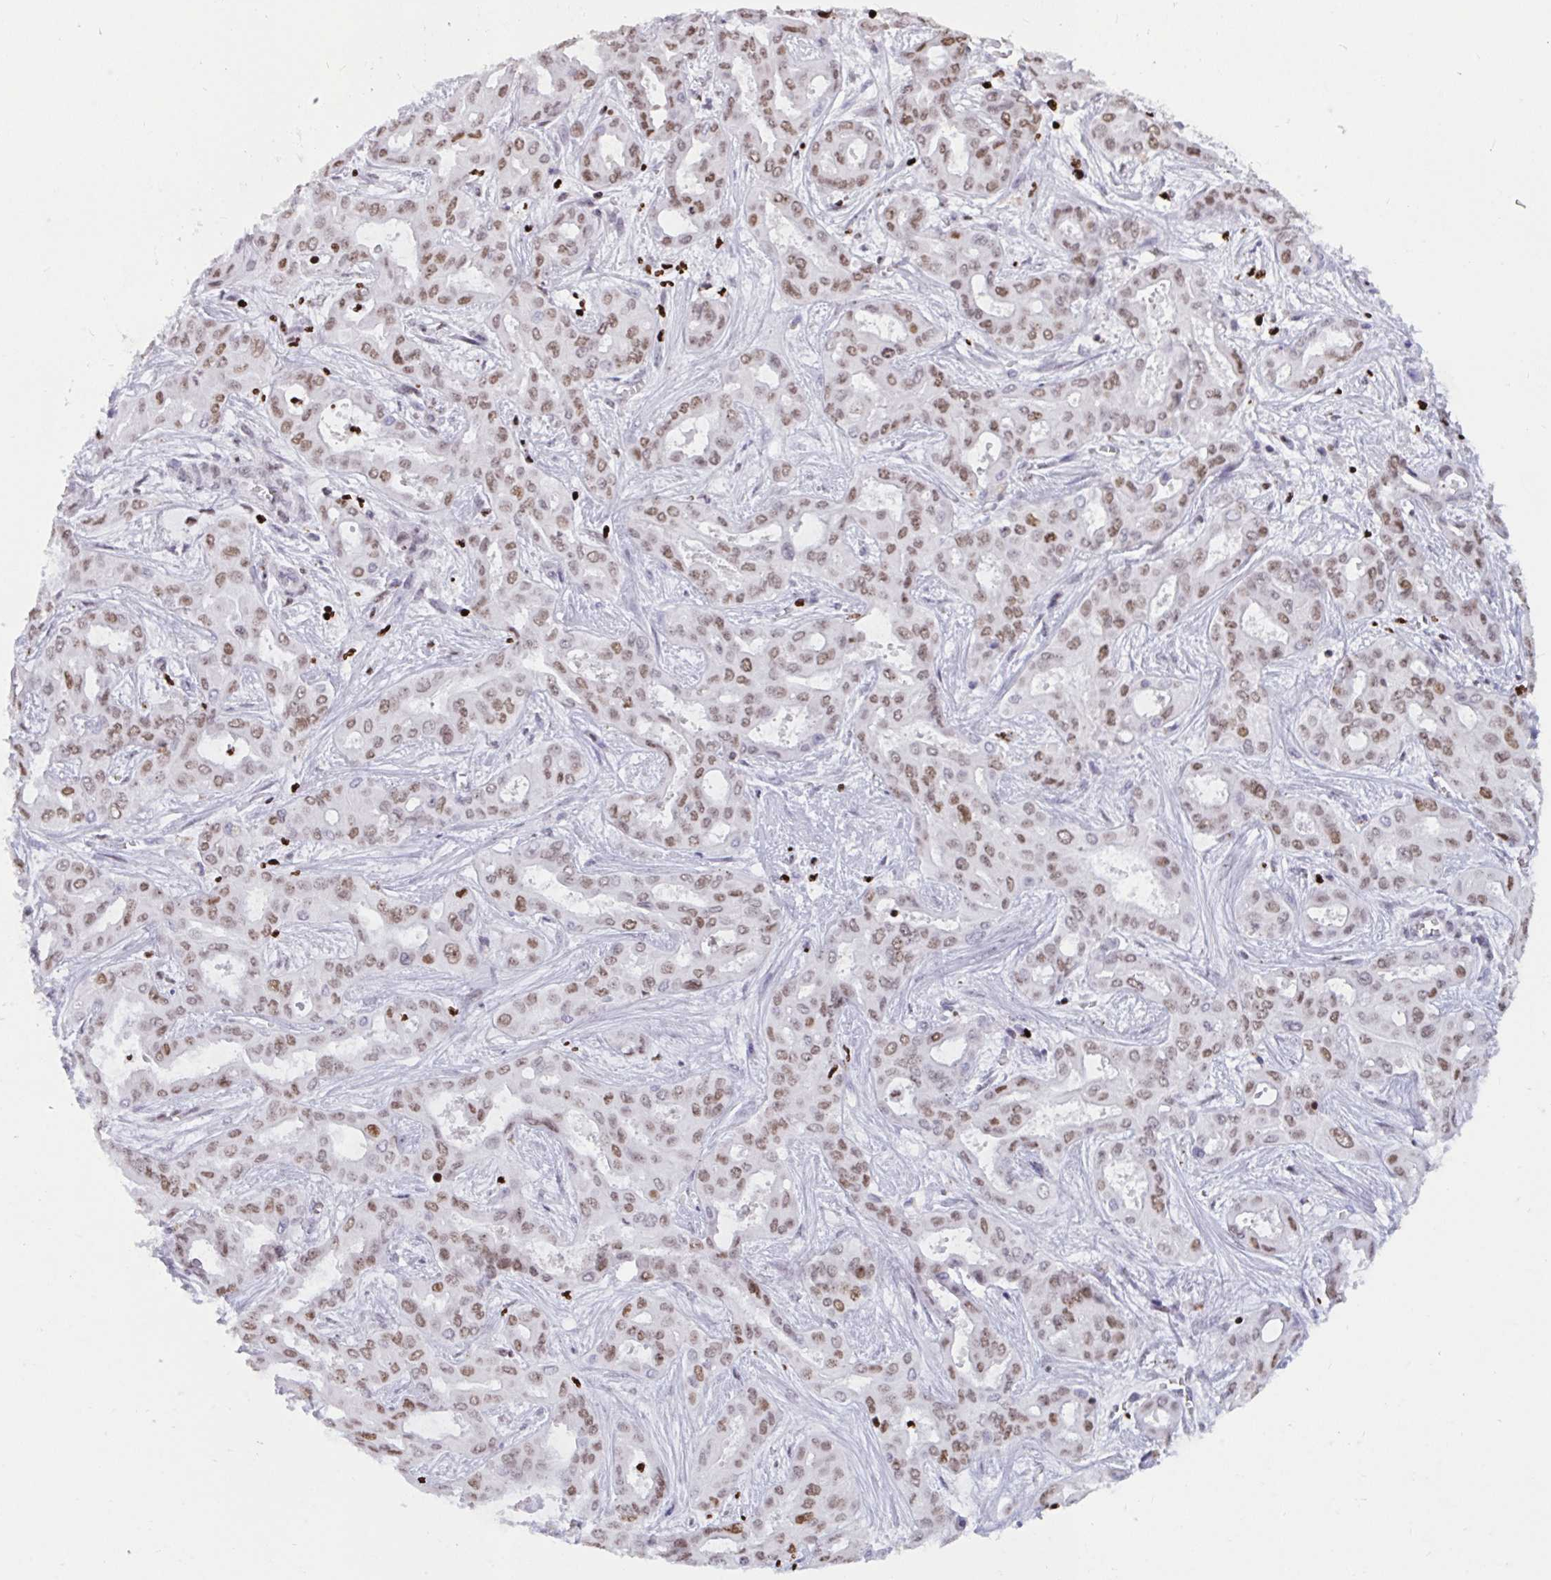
{"staining": {"intensity": "weak", "quantity": ">75%", "location": "nuclear"}, "tissue": "liver cancer", "cell_type": "Tumor cells", "image_type": "cancer", "snomed": [{"axis": "morphology", "description": "Cholangiocarcinoma"}, {"axis": "topography", "description": "Liver"}], "caption": "This is an image of immunohistochemistry staining of liver cancer (cholangiocarcinoma), which shows weak staining in the nuclear of tumor cells.", "gene": "HMGB2", "patient": {"sex": "female", "age": 64}}